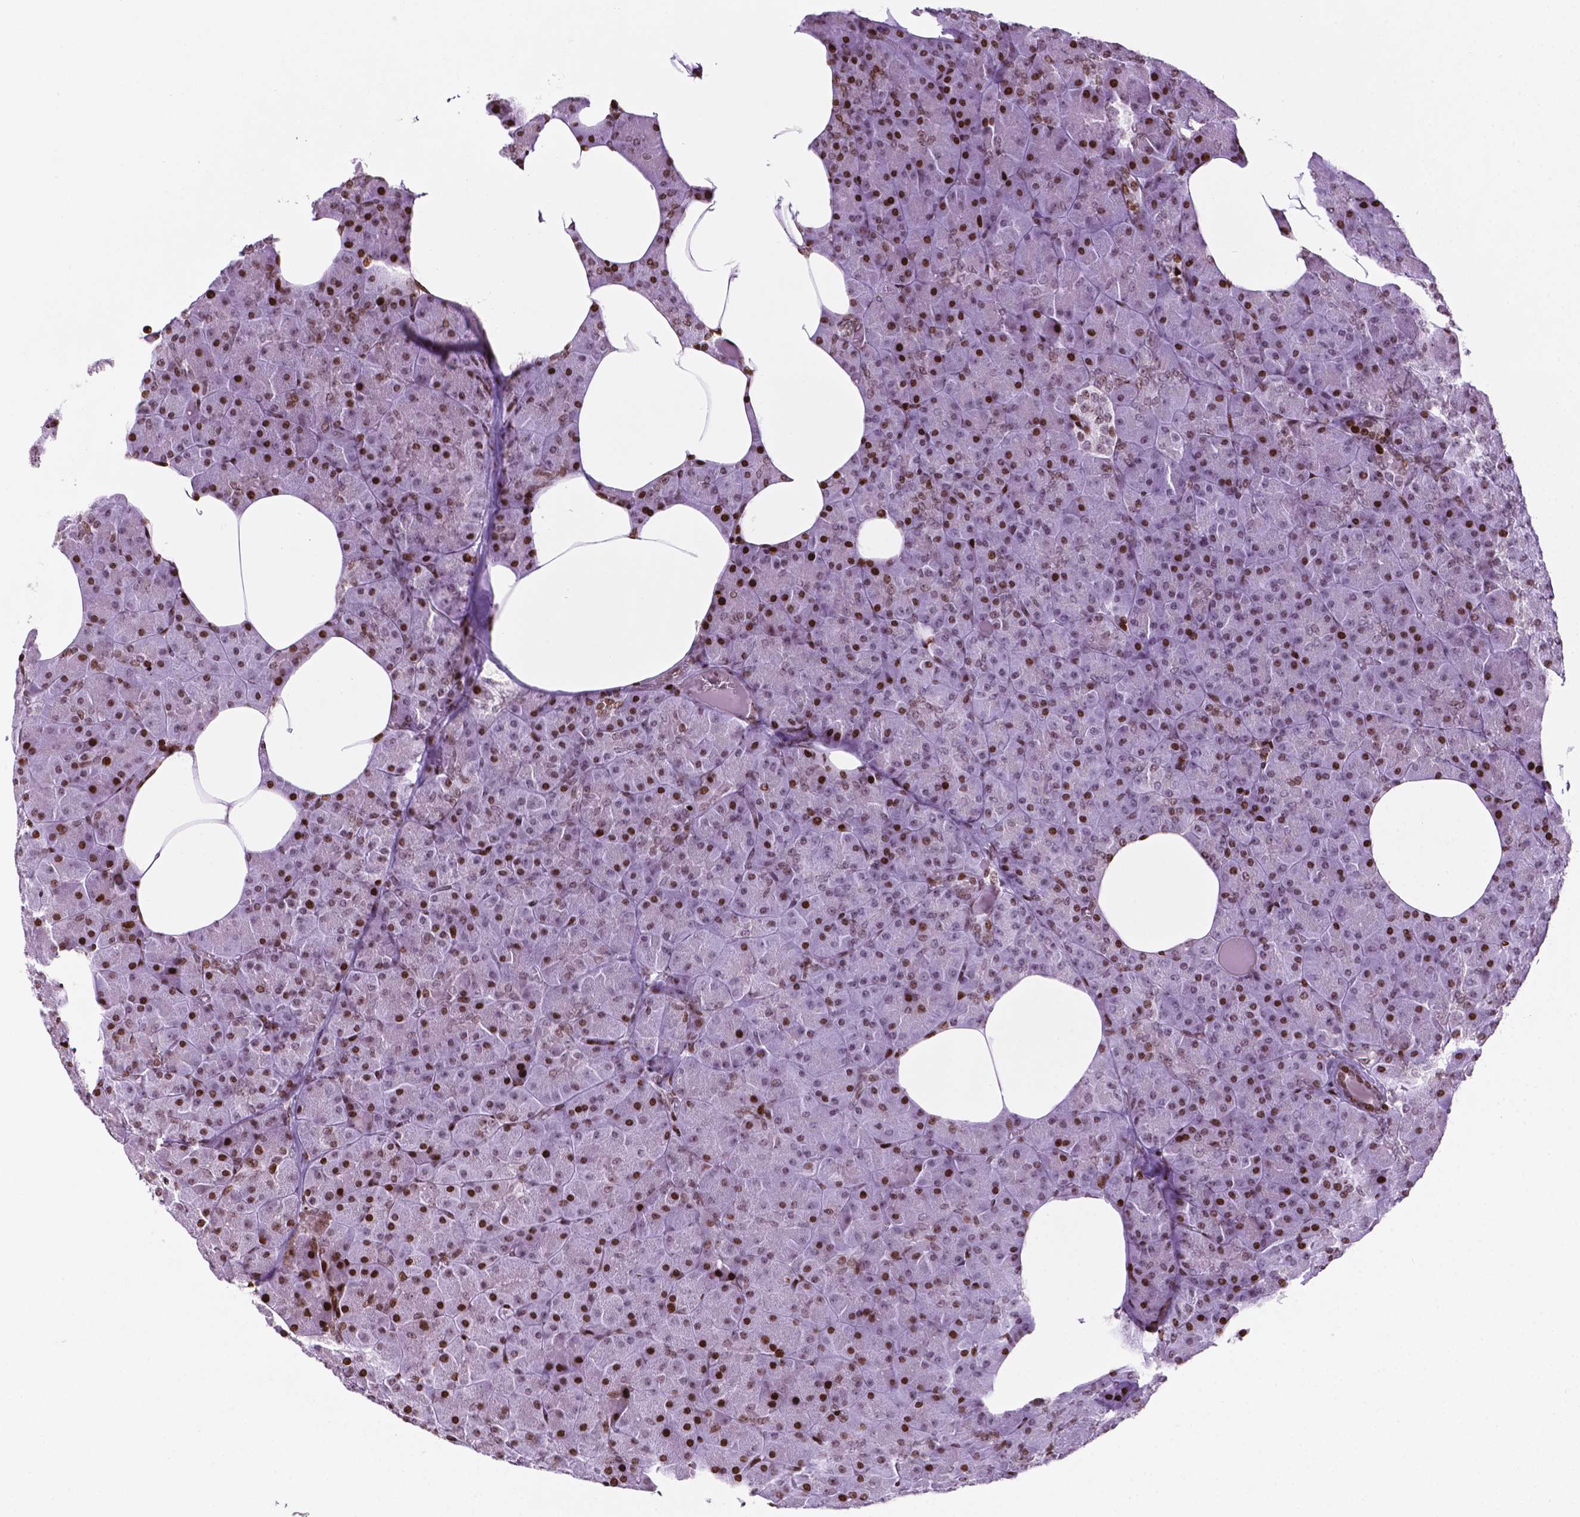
{"staining": {"intensity": "strong", "quantity": ">75%", "location": "nuclear"}, "tissue": "pancreas", "cell_type": "Exocrine glandular cells", "image_type": "normal", "snomed": [{"axis": "morphology", "description": "Normal tissue, NOS"}, {"axis": "topography", "description": "Pancreas"}], "caption": "Unremarkable pancreas displays strong nuclear expression in about >75% of exocrine glandular cells (DAB (3,3'-diaminobenzidine) = brown stain, brightfield microscopy at high magnification)..", "gene": "TMEM250", "patient": {"sex": "female", "age": 45}}